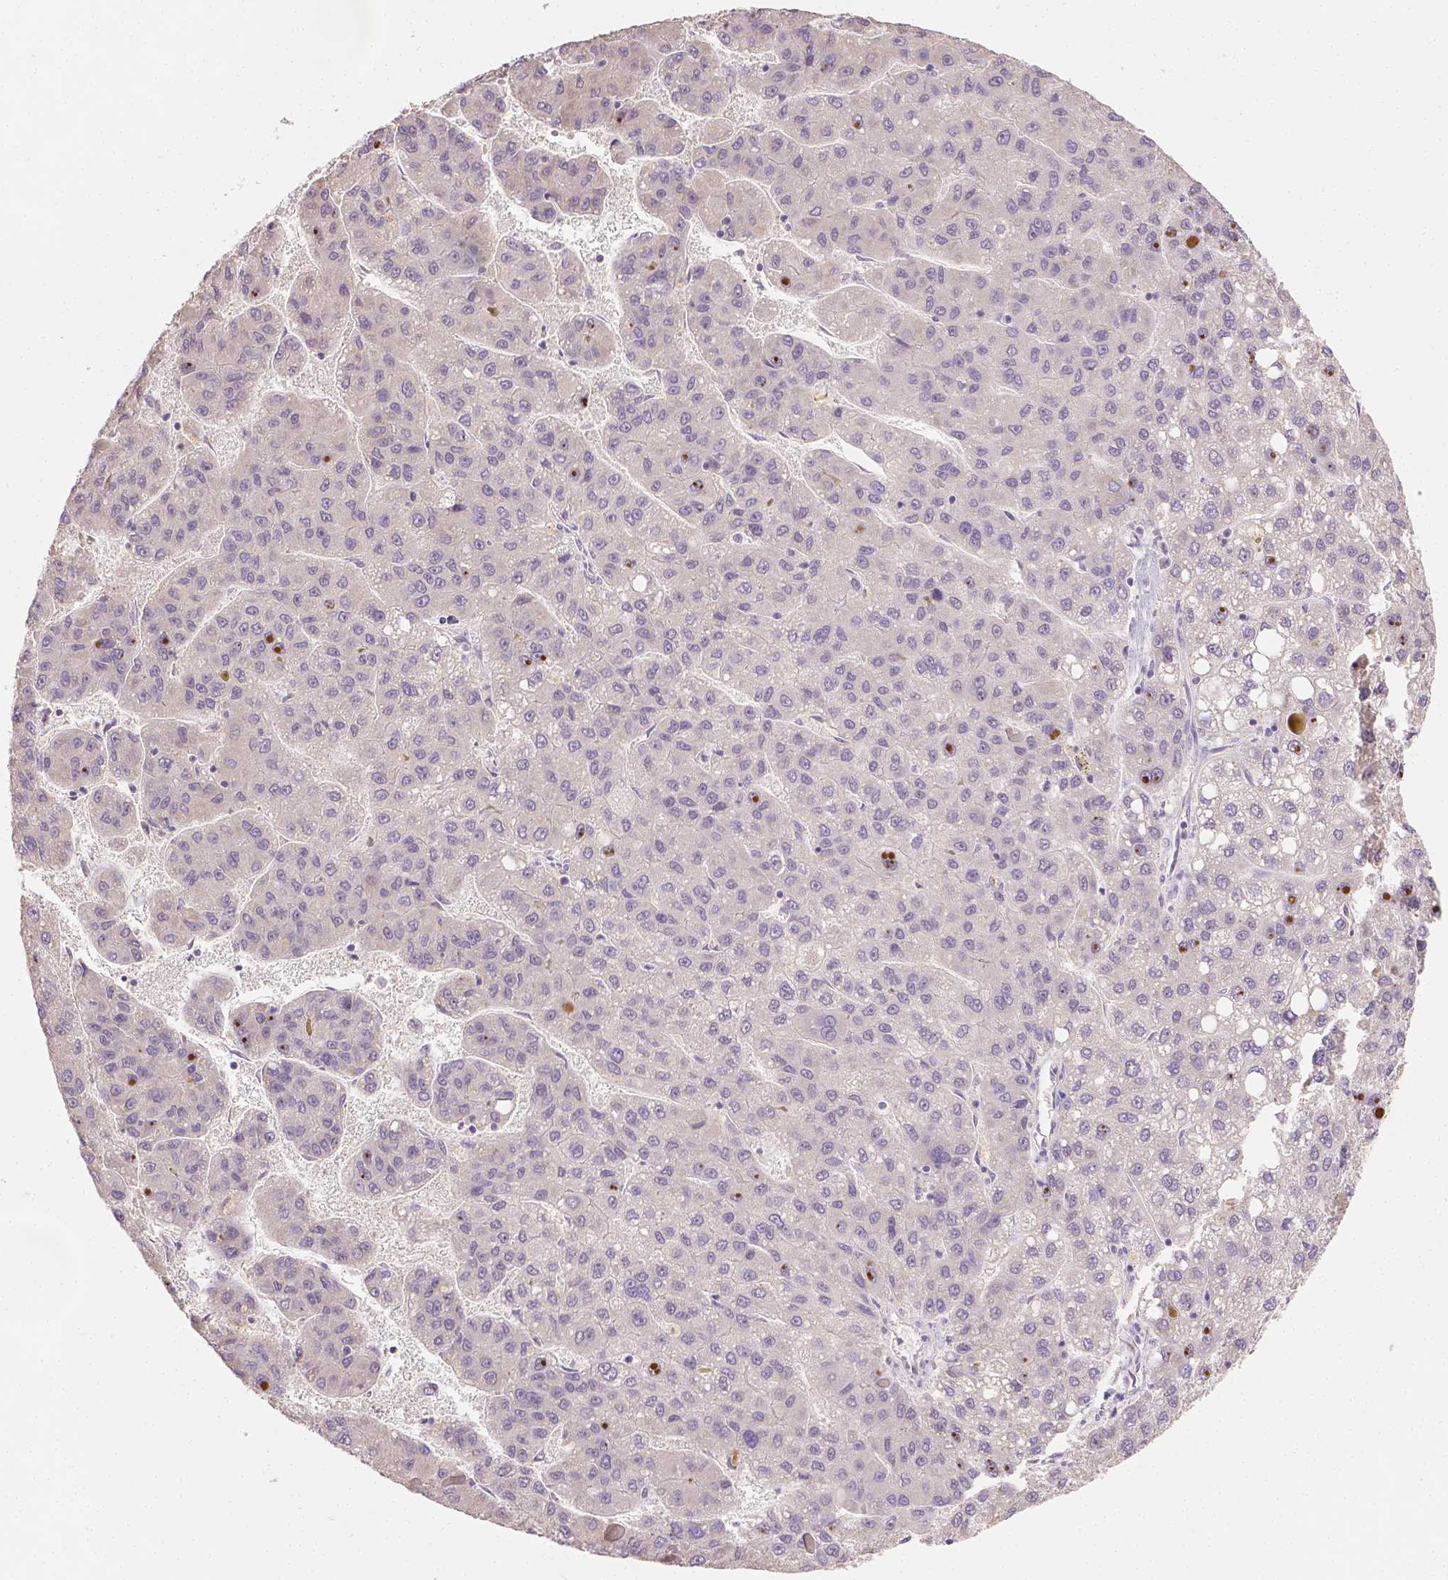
{"staining": {"intensity": "negative", "quantity": "none", "location": "none"}, "tissue": "liver cancer", "cell_type": "Tumor cells", "image_type": "cancer", "snomed": [{"axis": "morphology", "description": "Carcinoma, Hepatocellular, NOS"}, {"axis": "topography", "description": "Liver"}], "caption": "High magnification brightfield microscopy of liver hepatocellular carcinoma stained with DAB (brown) and counterstained with hematoxylin (blue): tumor cells show no significant expression. The staining was performed using DAB to visualize the protein expression in brown, while the nuclei were stained in blue with hematoxylin (Magnification: 20x).", "gene": "TGM1", "patient": {"sex": "female", "age": 82}}